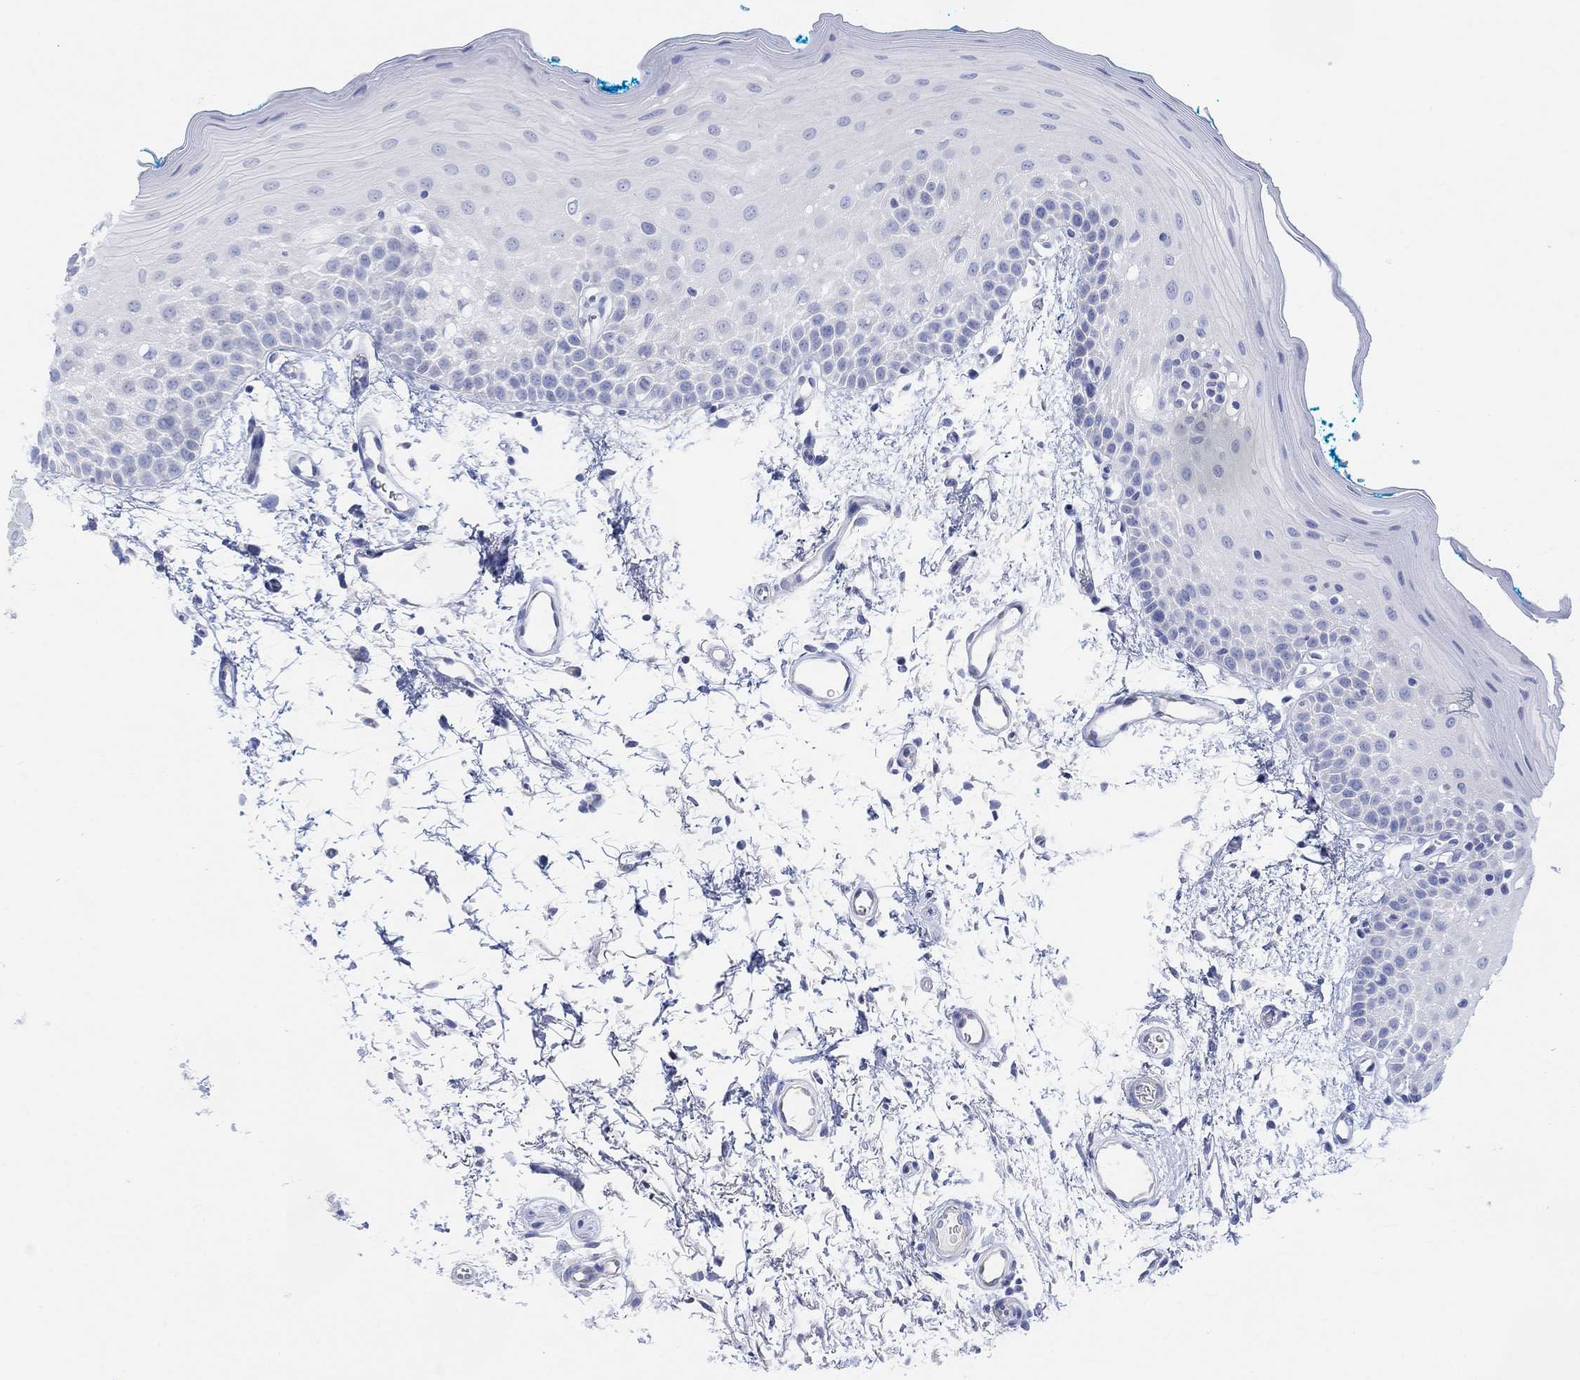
{"staining": {"intensity": "negative", "quantity": "none", "location": "none"}, "tissue": "oral mucosa", "cell_type": "Squamous epithelial cells", "image_type": "normal", "snomed": [{"axis": "morphology", "description": "Normal tissue, NOS"}, {"axis": "morphology", "description": "Squamous cell carcinoma, NOS"}, {"axis": "topography", "description": "Oral tissue"}, {"axis": "topography", "description": "Head-Neck"}], "caption": "Photomicrograph shows no significant protein positivity in squamous epithelial cells of normal oral mucosa.", "gene": "GNG13", "patient": {"sex": "female", "age": 75}}